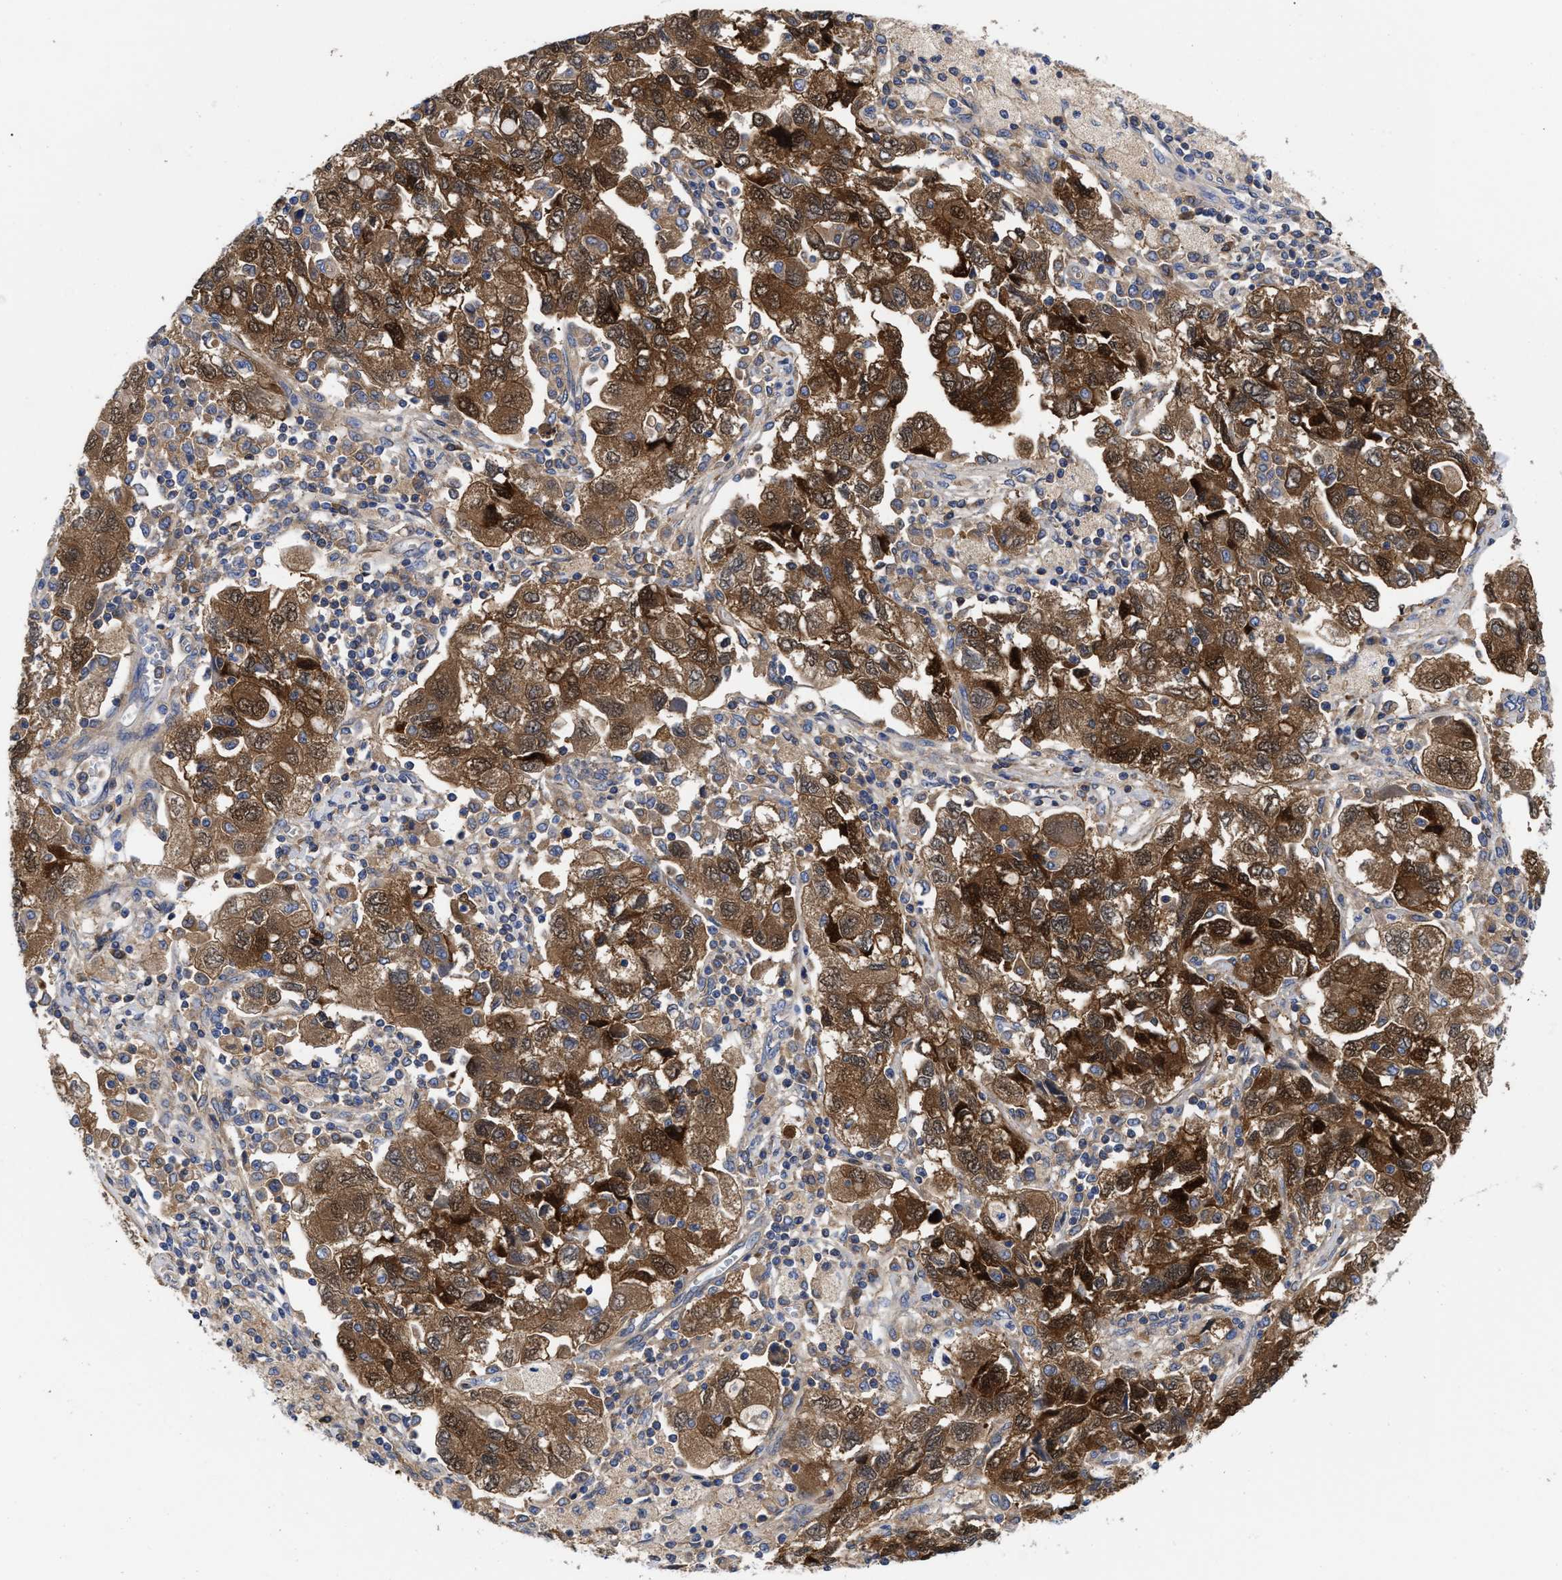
{"staining": {"intensity": "strong", "quantity": ">75%", "location": "cytoplasmic/membranous"}, "tissue": "ovarian cancer", "cell_type": "Tumor cells", "image_type": "cancer", "snomed": [{"axis": "morphology", "description": "Carcinoma, NOS"}, {"axis": "morphology", "description": "Cystadenocarcinoma, serous, NOS"}, {"axis": "topography", "description": "Ovary"}], "caption": "An image showing strong cytoplasmic/membranous expression in approximately >75% of tumor cells in ovarian cancer, as visualized by brown immunohistochemical staining.", "gene": "RBKS", "patient": {"sex": "female", "age": 69}}